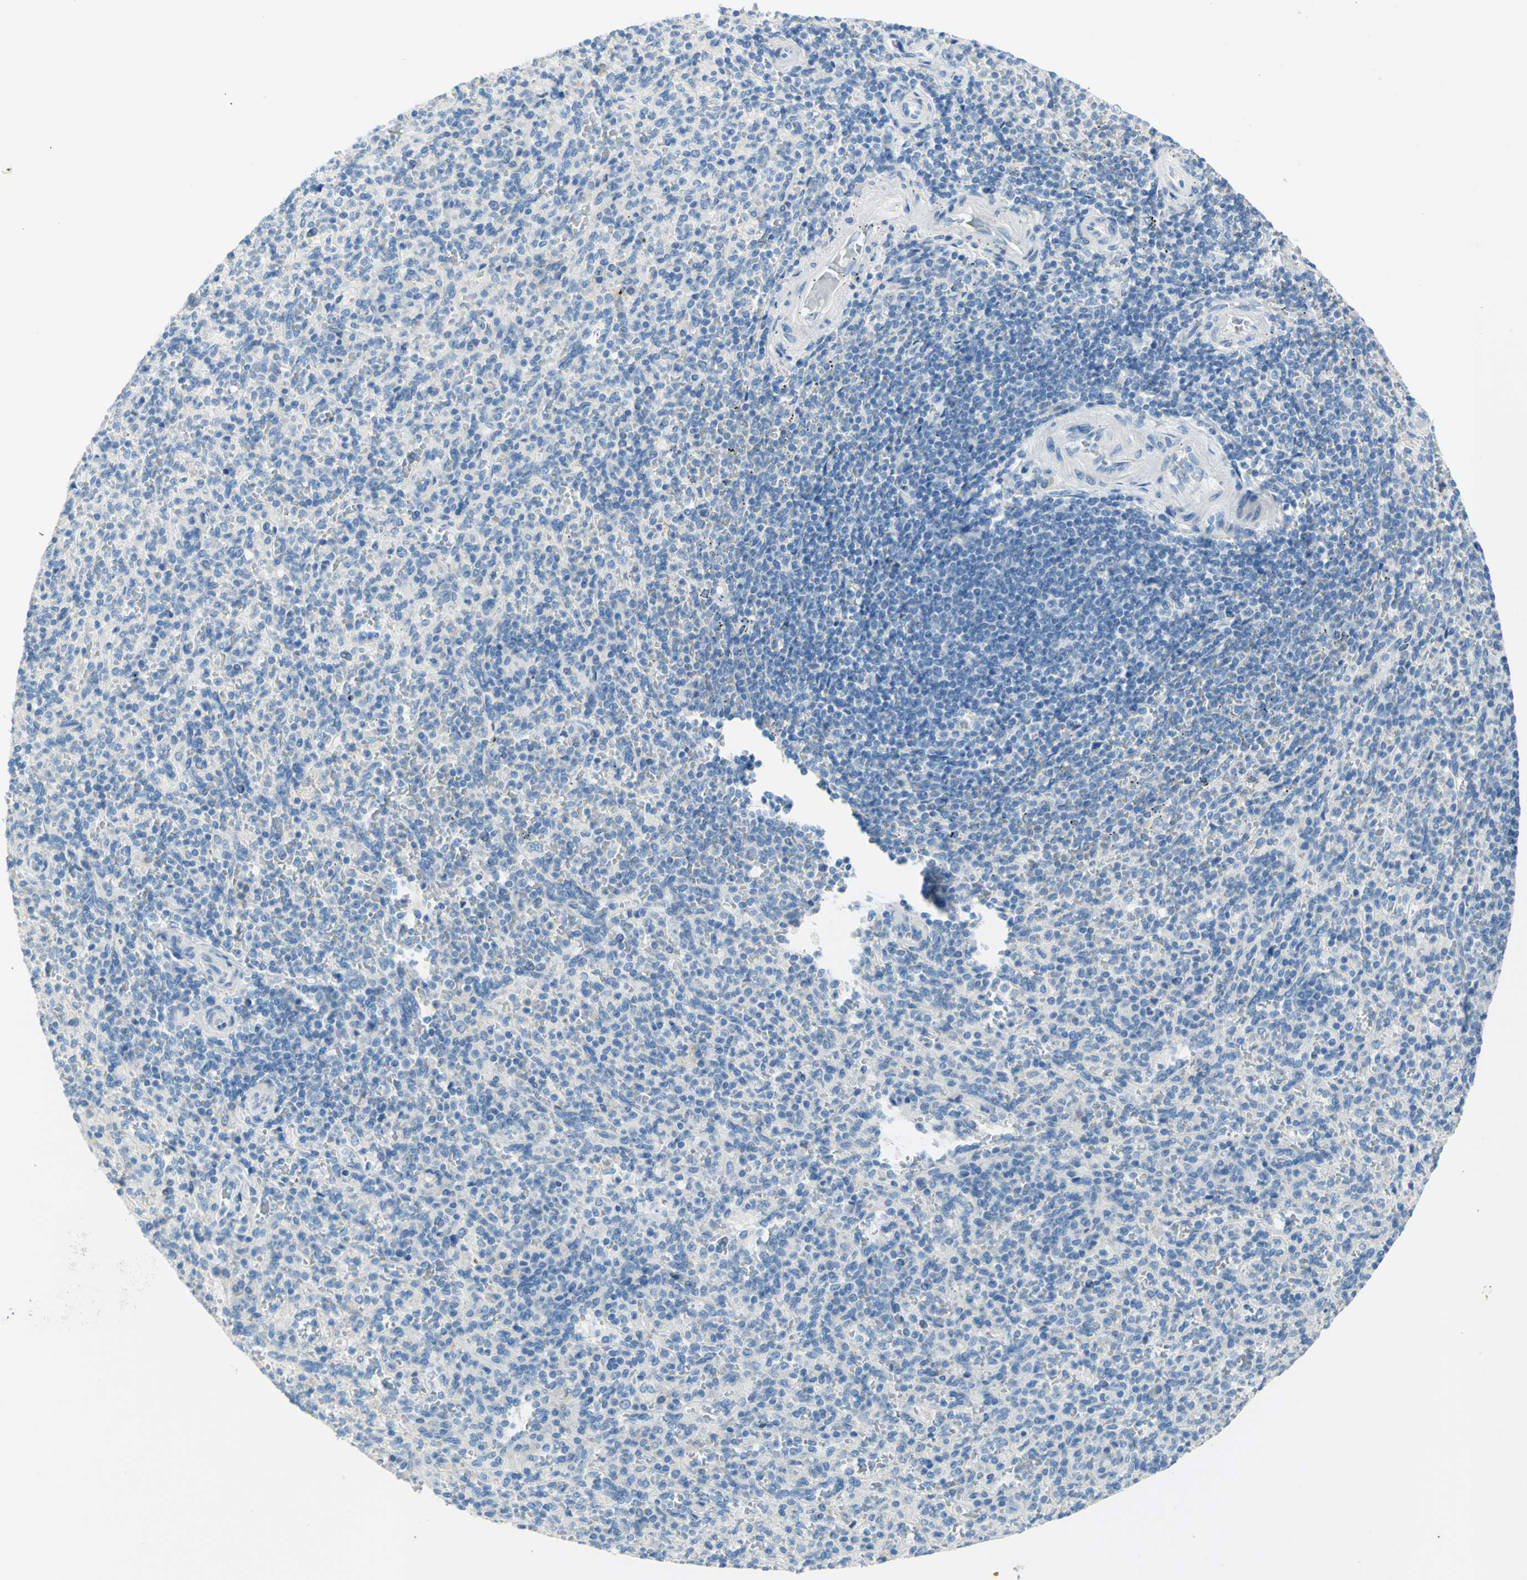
{"staining": {"intensity": "negative", "quantity": "none", "location": "none"}, "tissue": "spleen", "cell_type": "Cells in red pulp", "image_type": "normal", "snomed": [{"axis": "morphology", "description": "Normal tissue, NOS"}, {"axis": "topography", "description": "Spleen"}], "caption": "The image displays no significant positivity in cells in red pulp of spleen. (Brightfield microscopy of DAB (3,3'-diaminobenzidine) immunohistochemistry (IHC) at high magnification).", "gene": "SLC1A2", "patient": {"sex": "male", "age": 36}}